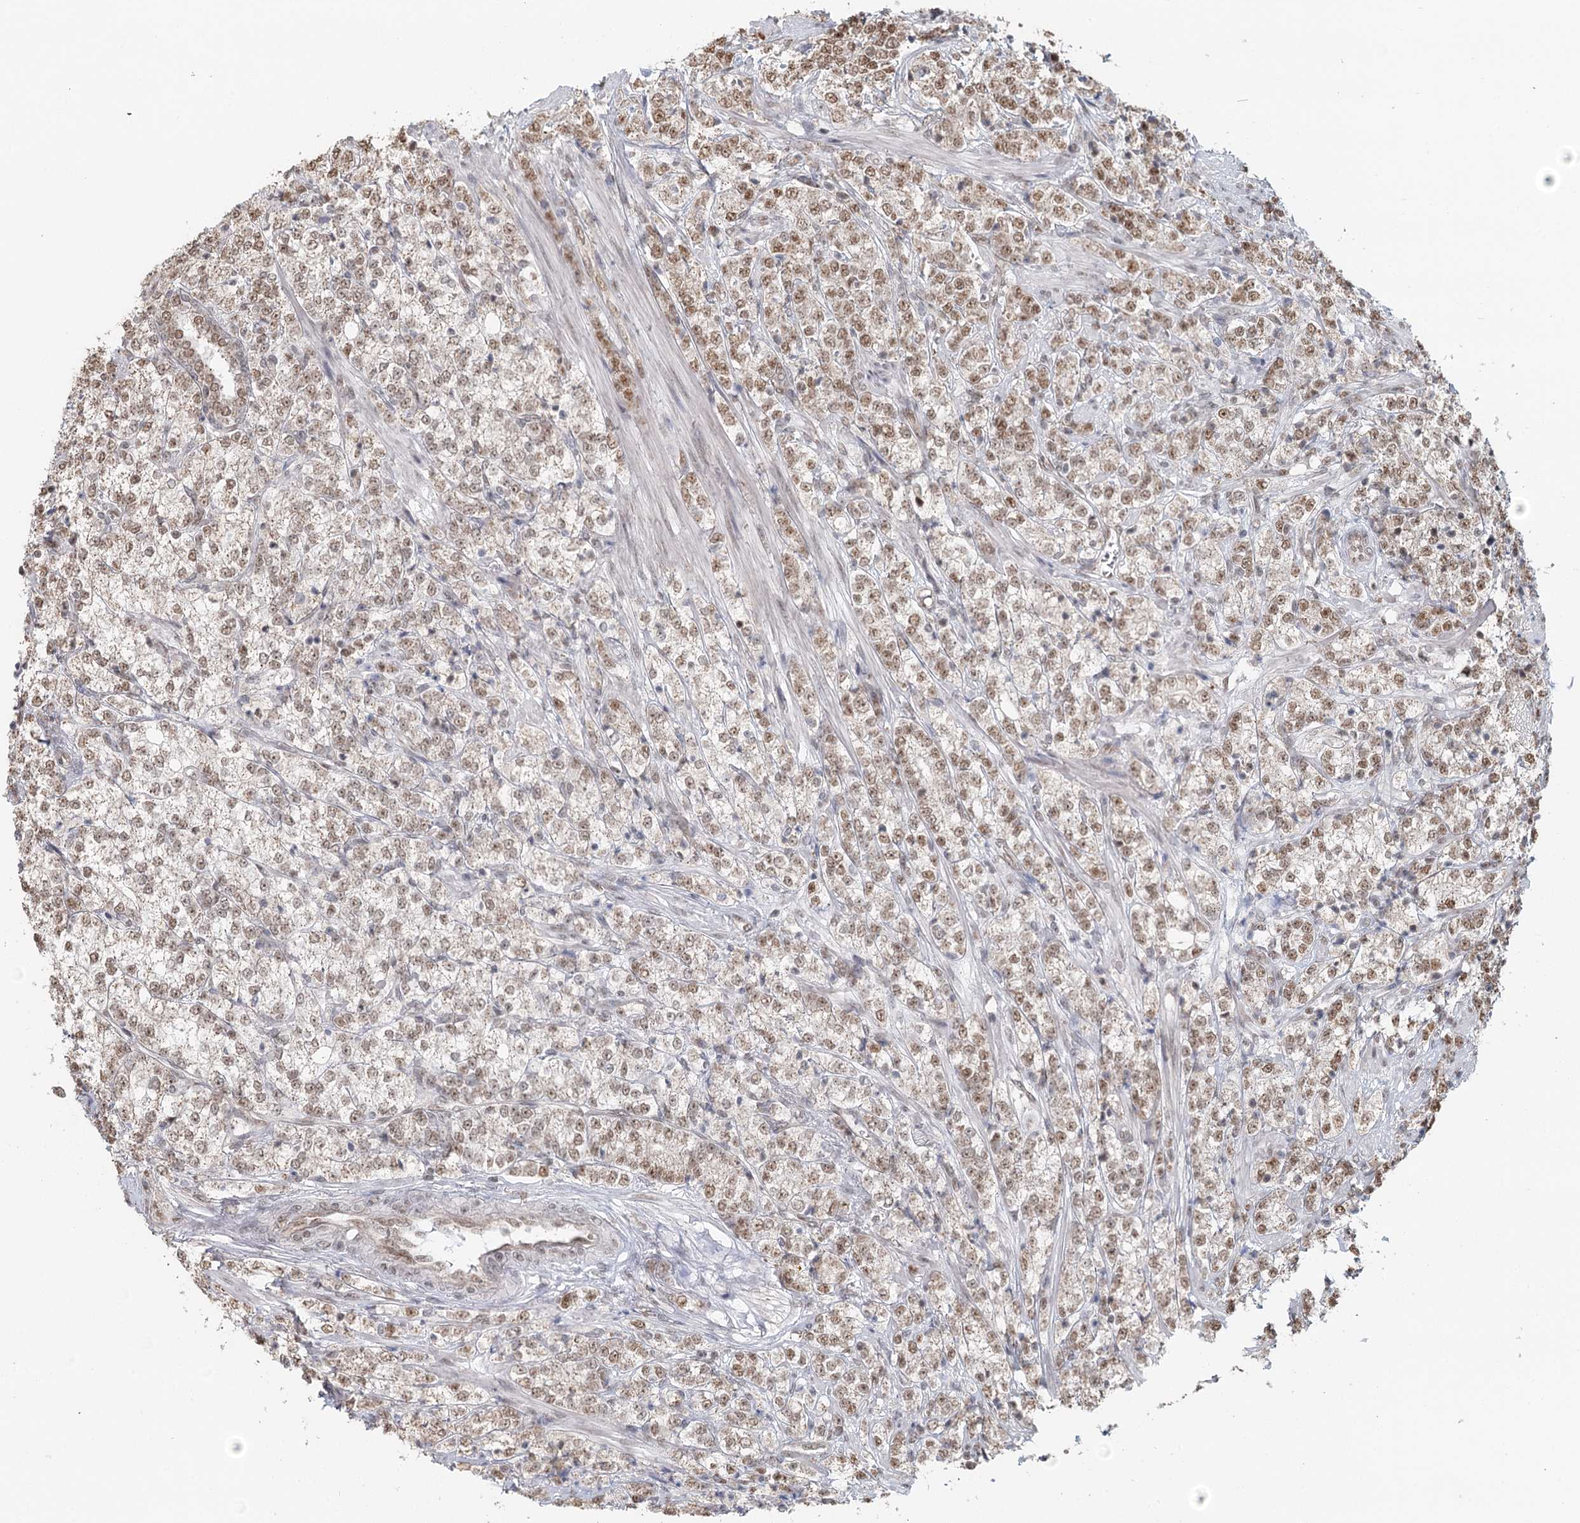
{"staining": {"intensity": "moderate", "quantity": ">75%", "location": "nuclear"}, "tissue": "prostate cancer", "cell_type": "Tumor cells", "image_type": "cancer", "snomed": [{"axis": "morphology", "description": "Adenocarcinoma, High grade"}, {"axis": "topography", "description": "Prostate"}], "caption": "High-grade adenocarcinoma (prostate) stained with DAB IHC displays medium levels of moderate nuclear expression in approximately >75% of tumor cells.", "gene": "GPALPP1", "patient": {"sex": "male", "age": 69}}